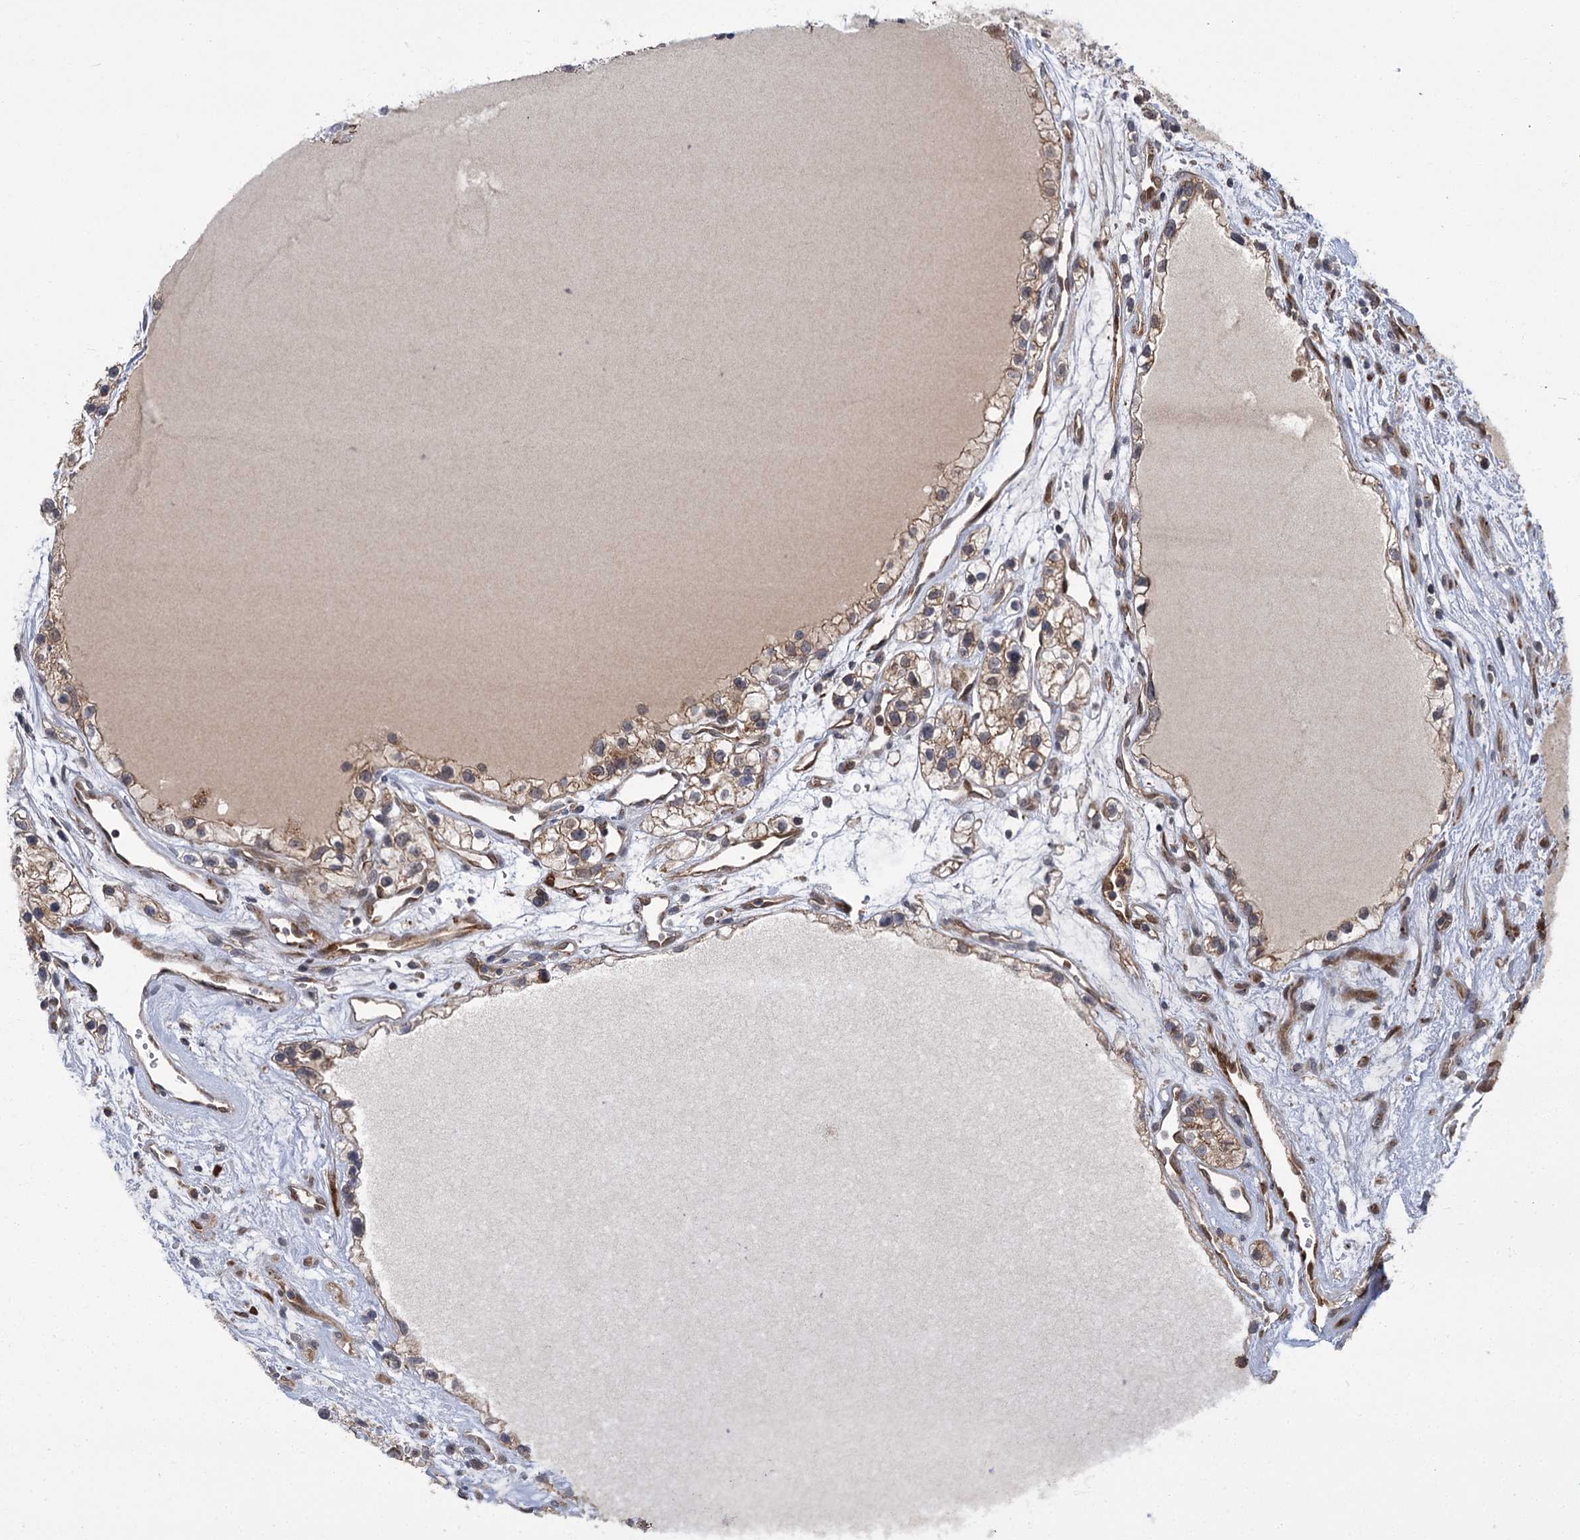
{"staining": {"intensity": "weak", "quantity": "25%-75%", "location": "cytoplasmic/membranous"}, "tissue": "renal cancer", "cell_type": "Tumor cells", "image_type": "cancer", "snomed": [{"axis": "morphology", "description": "Adenocarcinoma, NOS"}, {"axis": "topography", "description": "Kidney"}], "caption": "A micrograph of human renal adenocarcinoma stained for a protein displays weak cytoplasmic/membranous brown staining in tumor cells.", "gene": "APBA2", "patient": {"sex": "female", "age": 57}}